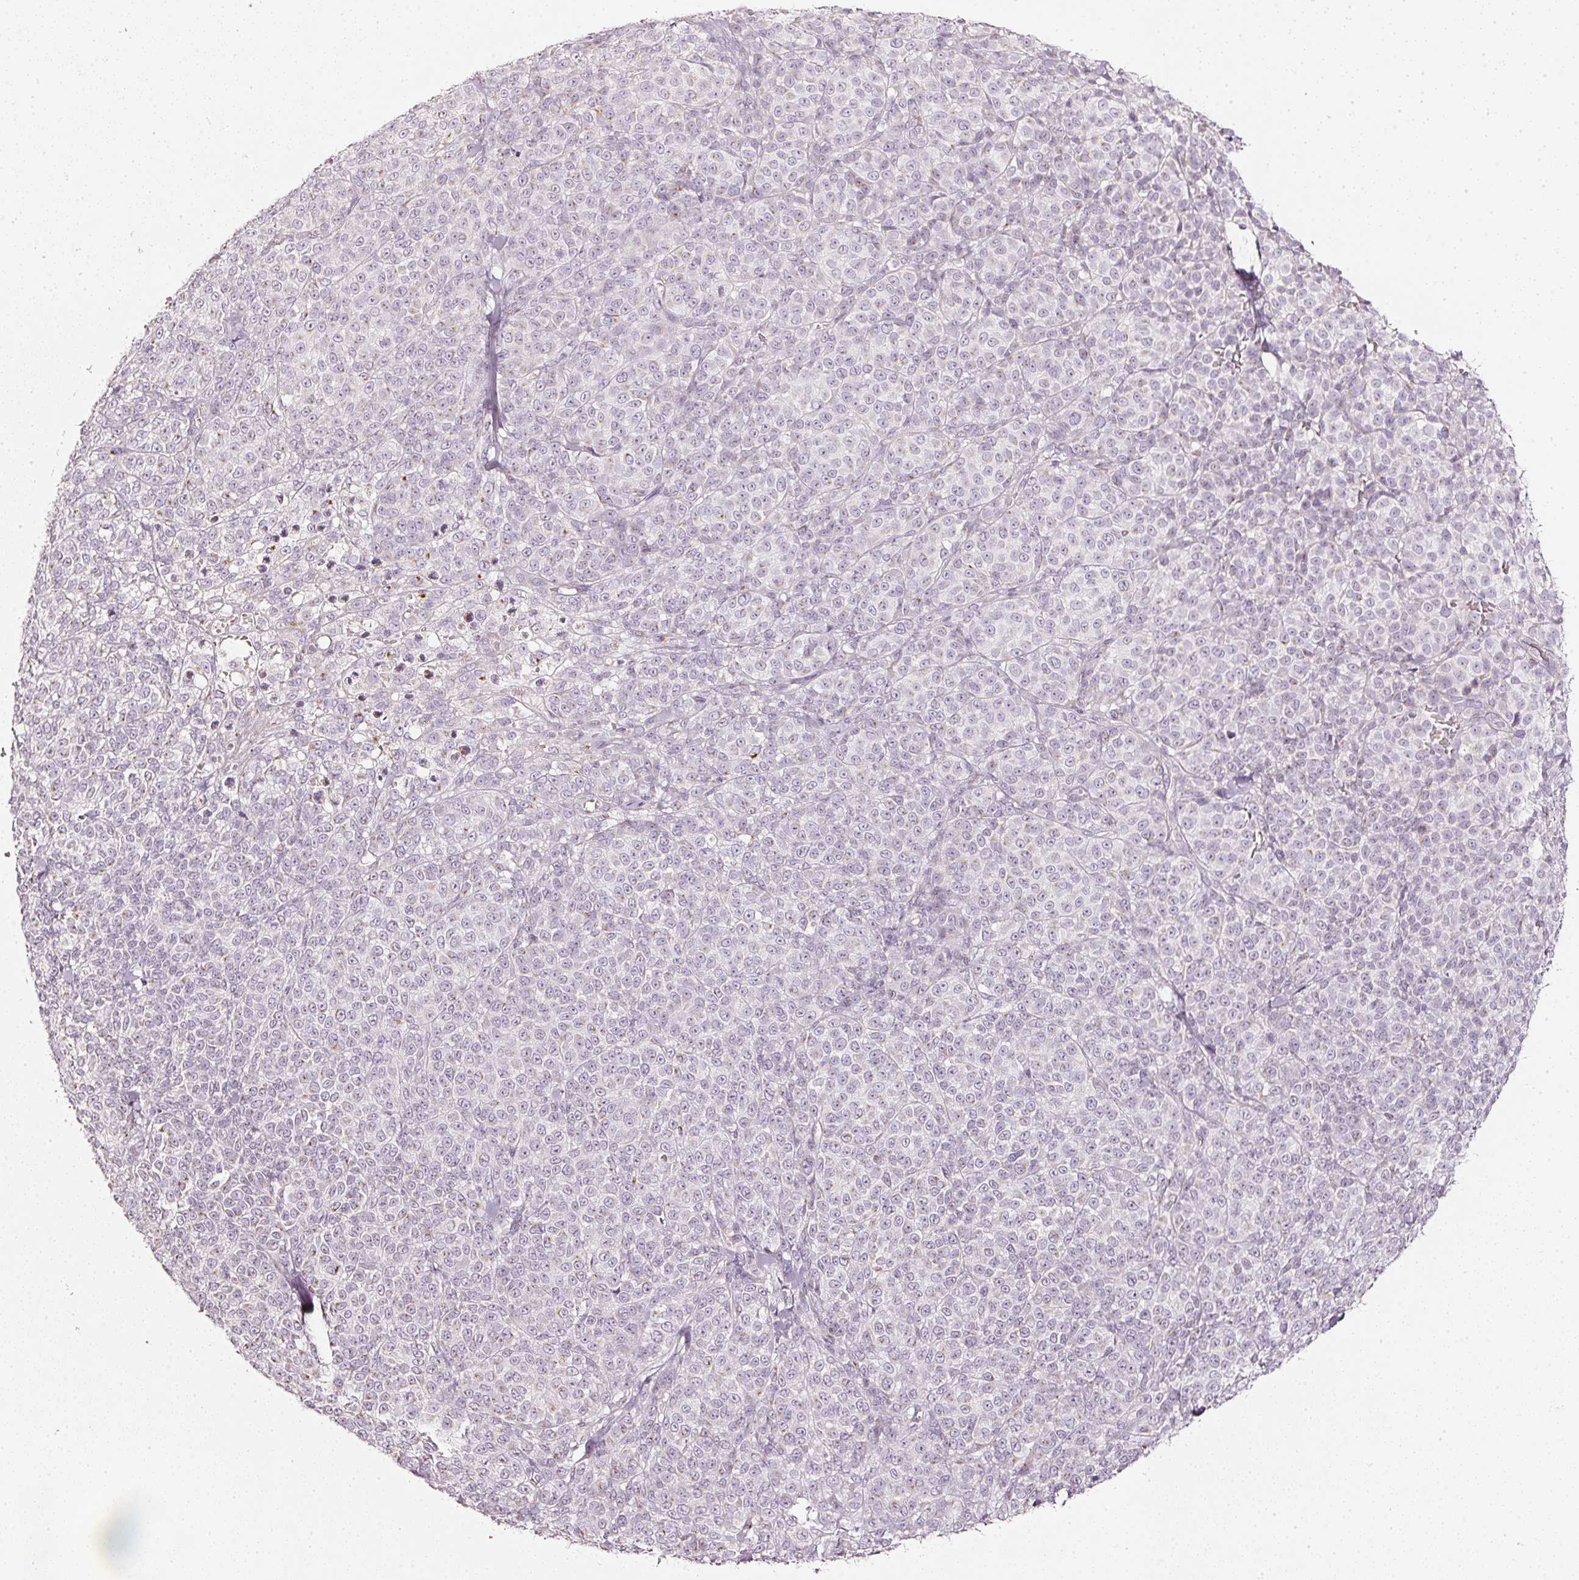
{"staining": {"intensity": "weak", "quantity": "<25%", "location": "cytoplasmic/membranous"}, "tissue": "melanoma", "cell_type": "Tumor cells", "image_type": "cancer", "snomed": [{"axis": "morphology", "description": "Normal tissue, NOS"}, {"axis": "morphology", "description": "Malignant melanoma, NOS"}, {"axis": "topography", "description": "Skin"}], "caption": "Malignant melanoma was stained to show a protein in brown. There is no significant staining in tumor cells.", "gene": "SDF4", "patient": {"sex": "female", "age": 34}}